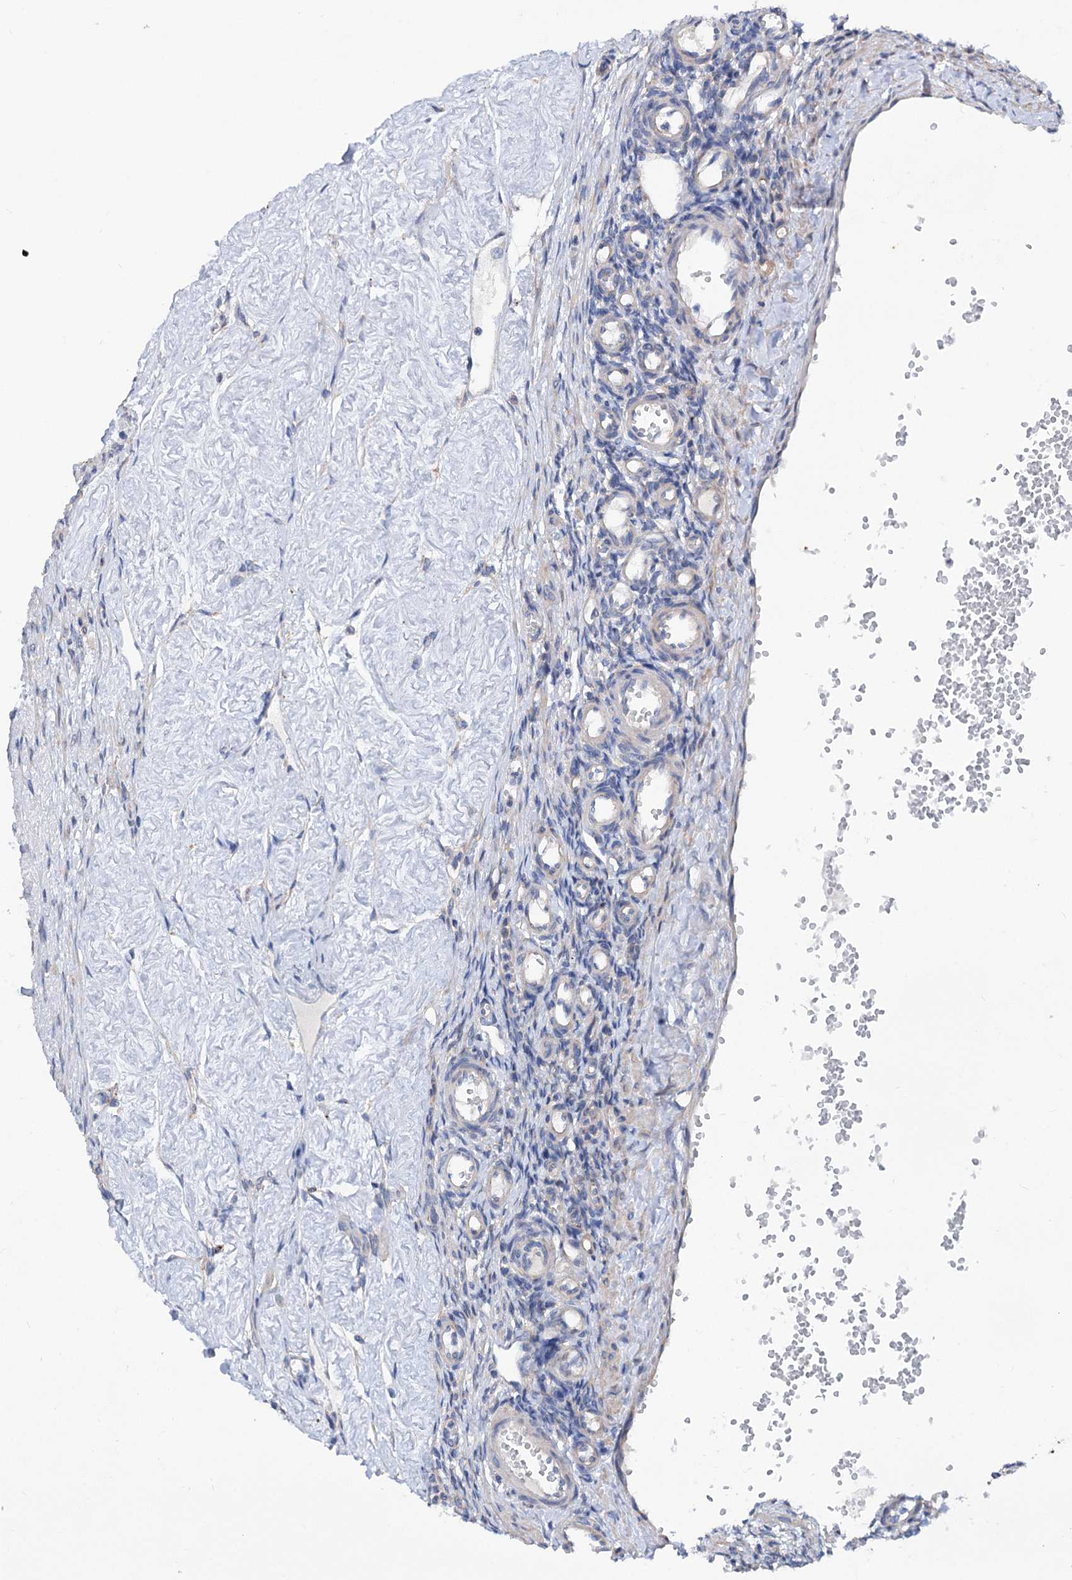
{"staining": {"intensity": "negative", "quantity": "none", "location": "none"}, "tissue": "ovary", "cell_type": "Ovarian stroma cells", "image_type": "normal", "snomed": [{"axis": "morphology", "description": "Normal tissue, NOS"}, {"axis": "morphology", "description": "Cyst, NOS"}, {"axis": "topography", "description": "Ovary"}], "caption": "Immunohistochemistry micrograph of unremarkable human ovary stained for a protein (brown), which exhibits no expression in ovarian stroma cells.", "gene": "TRIM55", "patient": {"sex": "female", "age": 33}}